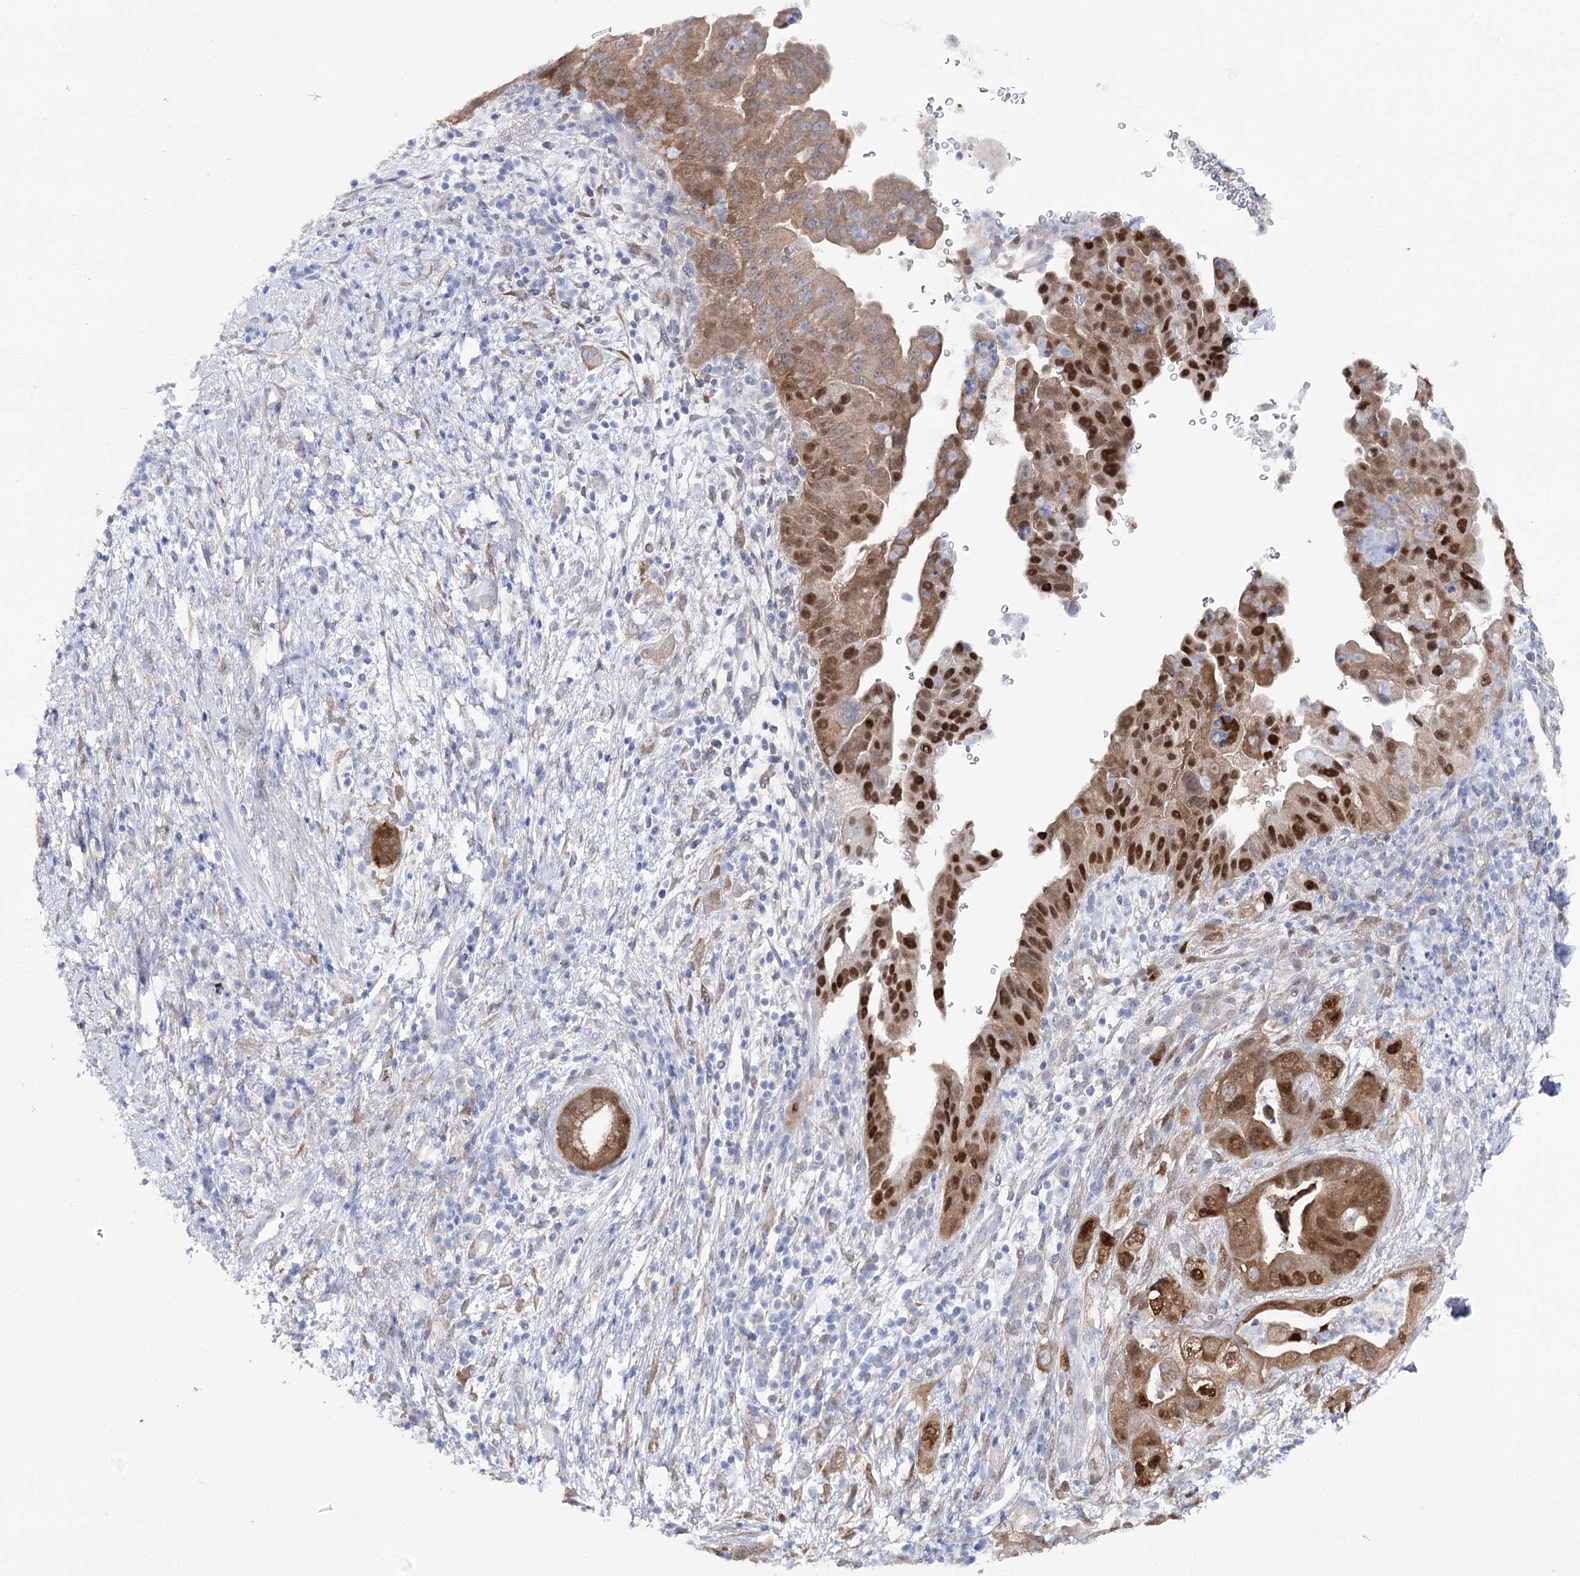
{"staining": {"intensity": "strong", "quantity": ">75%", "location": "cytoplasmic/membranous,nuclear"}, "tissue": "pancreatic cancer", "cell_type": "Tumor cells", "image_type": "cancer", "snomed": [{"axis": "morphology", "description": "Adenocarcinoma, NOS"}, {"axis": "topography", "description": "Pancreas"}], "caption": "Immunohistochemistry image of human pancreatic adenocarcinoma stained for a protein (brown), which demonstrates high levels of strong cytoplasmic/membranous and nuclear expression in approximately >75% of tumor cells.", "gene": "UGDH", "patient": {"sex": "female", "age": 78}}